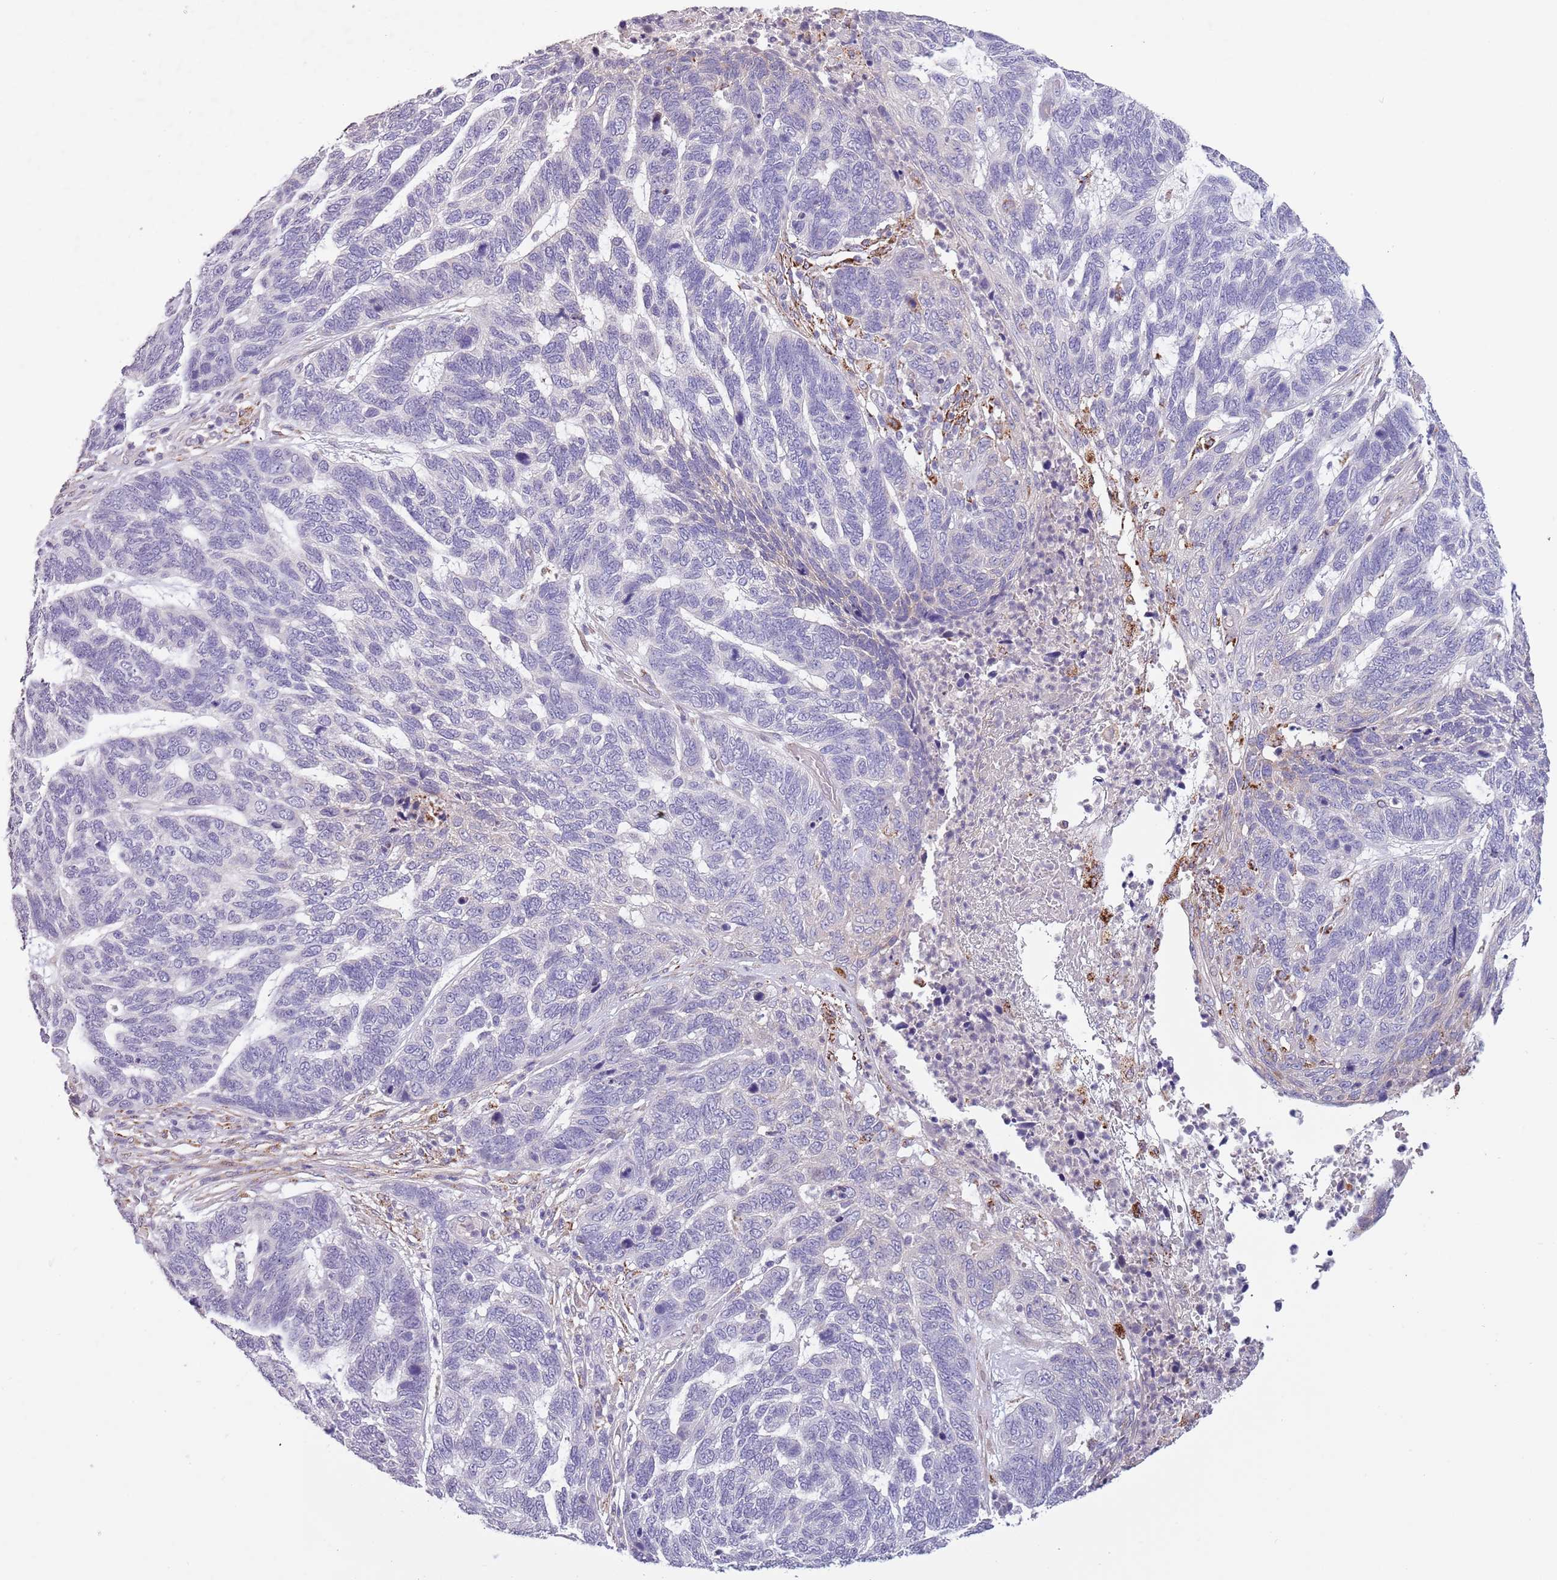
{"staining": {"intensity": "negative", "quantity": "none", "location": "none"}, "tissue": "skin cancer", "cell_type": "Tumor cells", "image_type": "cancer", "snomed": [{"axis": "morphology", "description": "Basal cell carcinoma"}, {"axis": "topography", "description": "Skin"}], "caption": "A high-resolution micrograph shows immunohistochemistry (IHC) staining of basal cell carcinoma (skin), which displays no significant expression in tumor cells.", "gene": "ZNF658", "patient": {"sex": "female", "age": 65}}